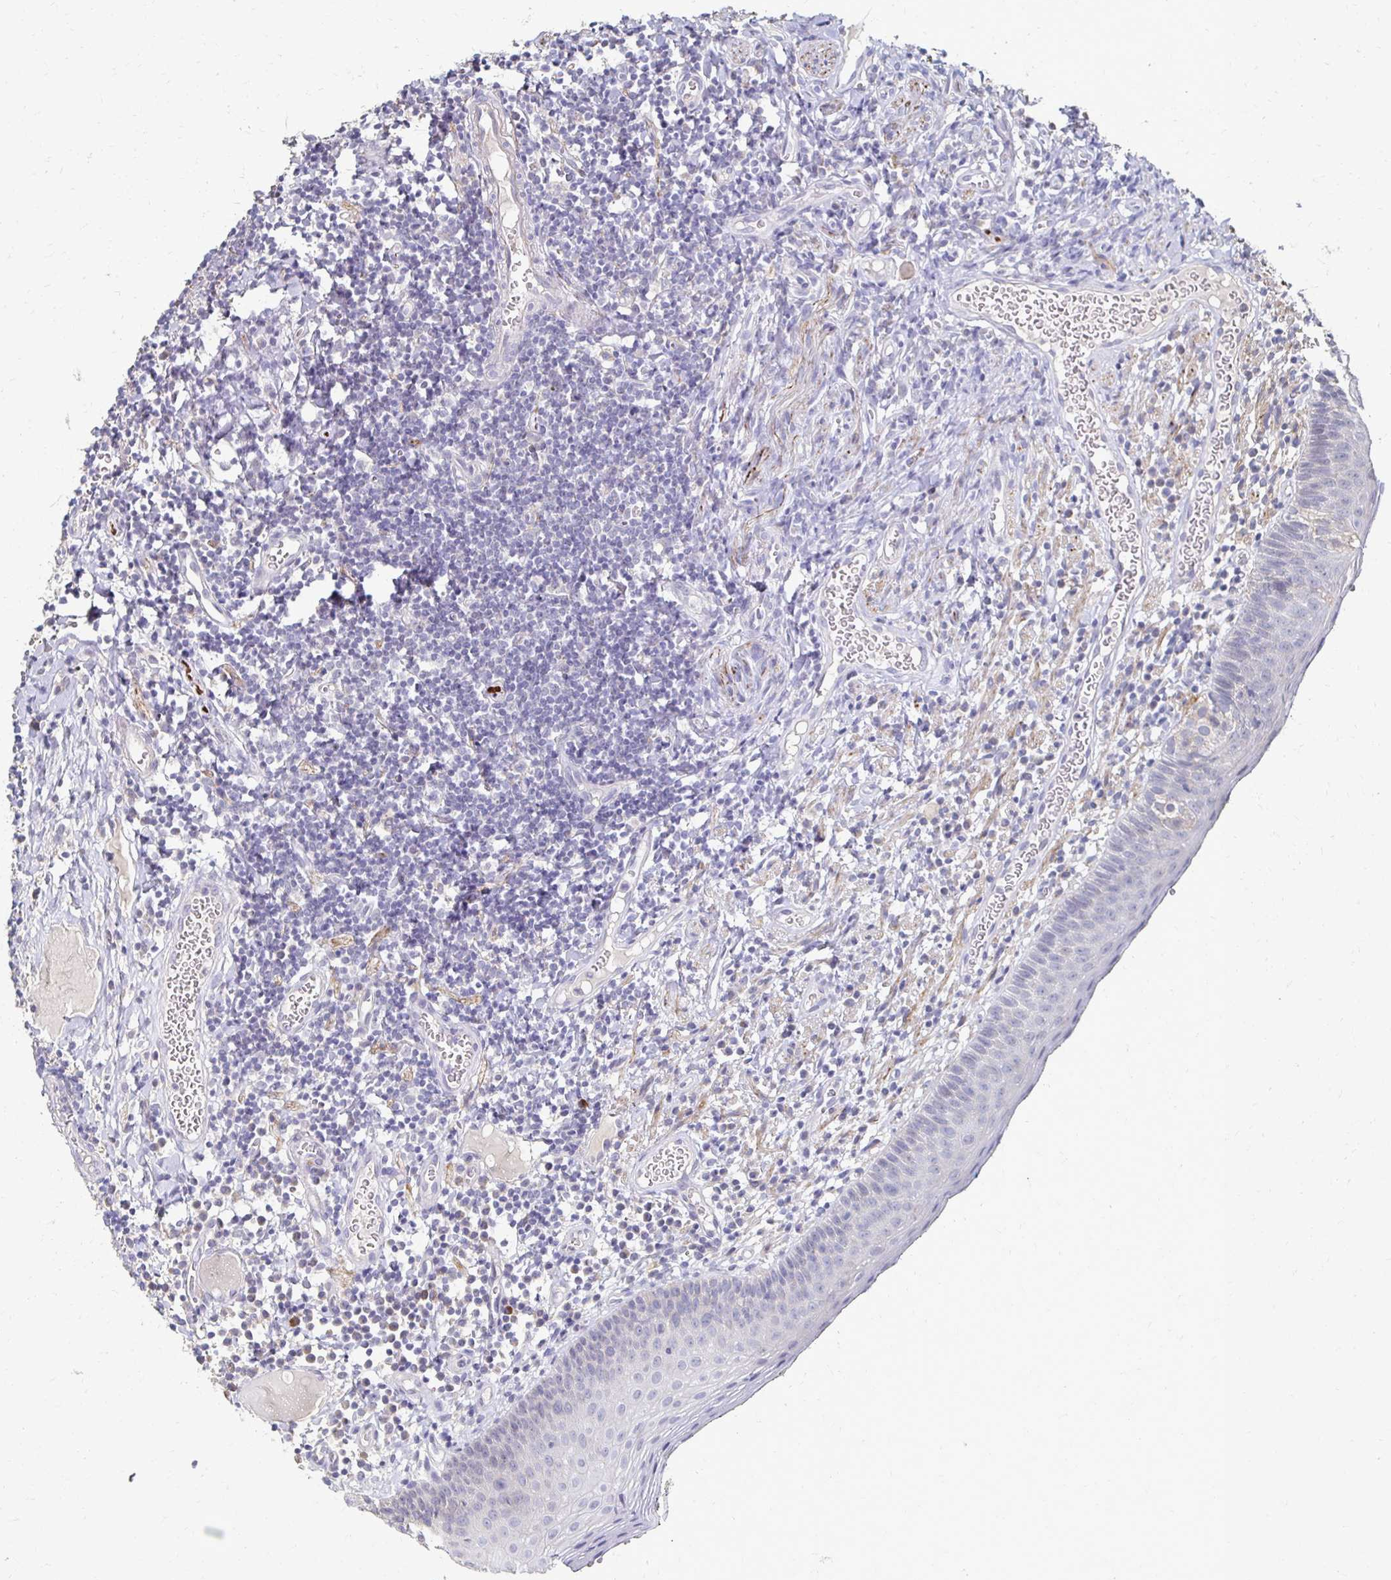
{"staining": {"intensity": "negative", "quantity": "none", "location": "none"}, "tissue": "oral mucosa", "cell_type": "Squamous epithelial cells", "image_type": "normal", "snomed": [{"axis": "morphology", "description": "Normal tissue, NOS"}, {"axis": "morphology", "description": "Squamous cell carcinoma, NOS"}, {"axis": "topography", "description": "Oral tissue"}, {"axis": "topography", "description": "Head-Neck"}], "caption": "This is an immunohistochemistry (IHC) image of unremarkable oral mucosa. There is no staining in squamous epithelial cells.", "gene": "ZNF727", "patient": {"sex": "male", "age": 58}}